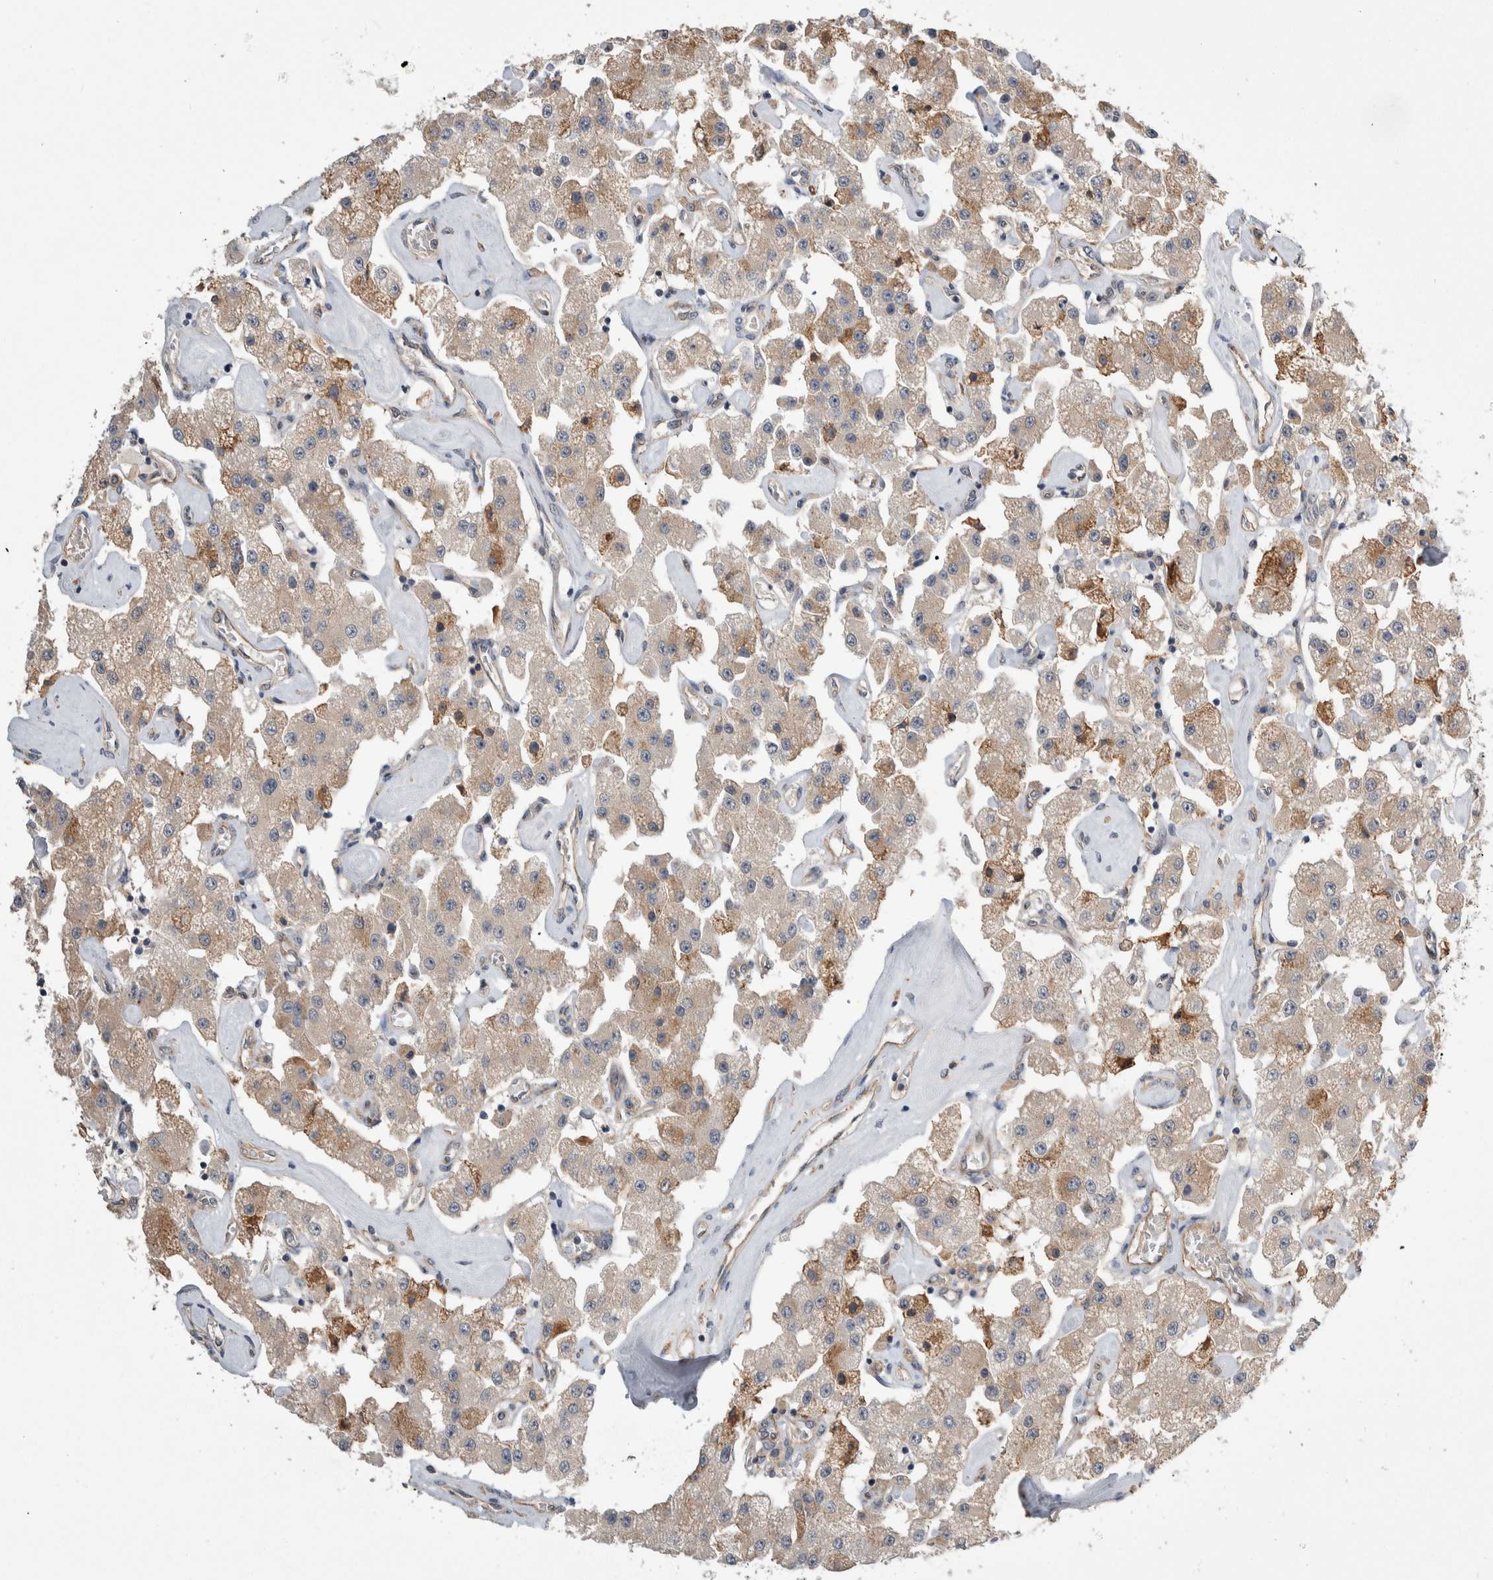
{"staining": {"intensity": "moderate", "quantity": "<25%", "location": "cytoplasmic/membranous"}, "tissue": "carcinoid", "cell_type": "Tumor cells", "image_type": "cancer", "snomed": [{"axis": "morphology", "description": "Carcinoid, malignant, NOS"}, {"axis": "topography", "description": "Pancreas"}], "caption": "Carcinoid (malignant) was stained to show a protein in brown. There is low levels of moderate cytoplasmic/membranous expression in approximately <25% of tumor cells. (Brightfield microscopy of DAB IHC at high magnification).", "gene": "PRDM4", "patient": {"sex": "male", "age": 41}}